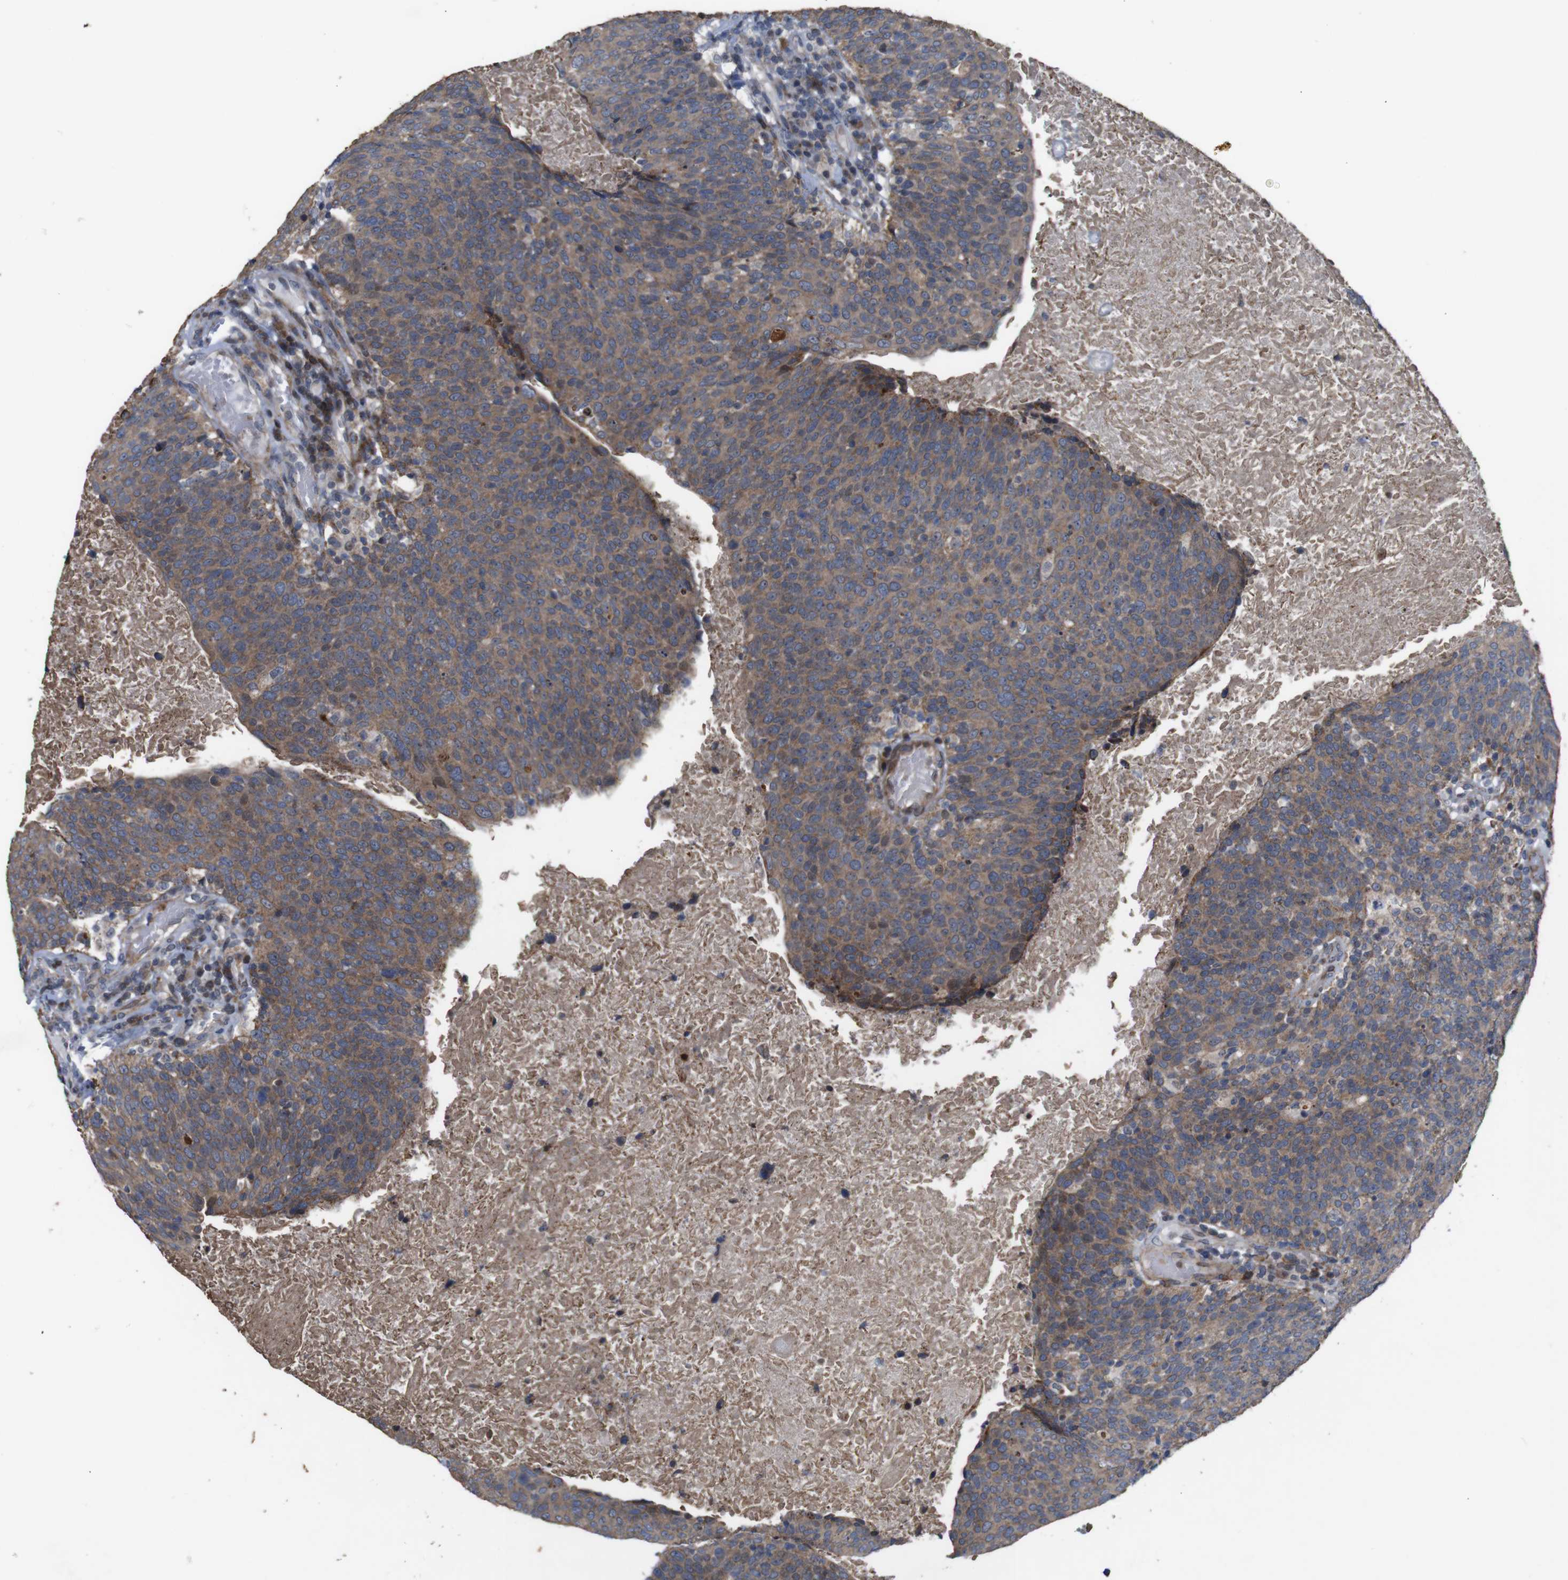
{"staining": {"intensity": "moderate", "quantity": ">75%", "location": "cytoplasmic/membranous"}, "tissue": "head and neck cancer", "cell_type": "Tumor cells", "image_type": "cancer", "snomed": [{"axis": "morphology", "description": "Squamous cell carcinoma, NOS"}, {"axis": "morphology", "description": "Squamous cell carcinoma, metastatic, NOS"}, {"axis": "topography", "description": "Lymph node"}, {"axis": "topography", "description": "Head-Neck"}], "caption": "Moderate cytoplasmic/membranous positivity for a protein is present in approximately >75% of tumor cells of metastatic squamous cell carcinoma (head and neck) using IHC.", "gene": "ATP7B", "patient": {"sex": "male", "age": 62}}